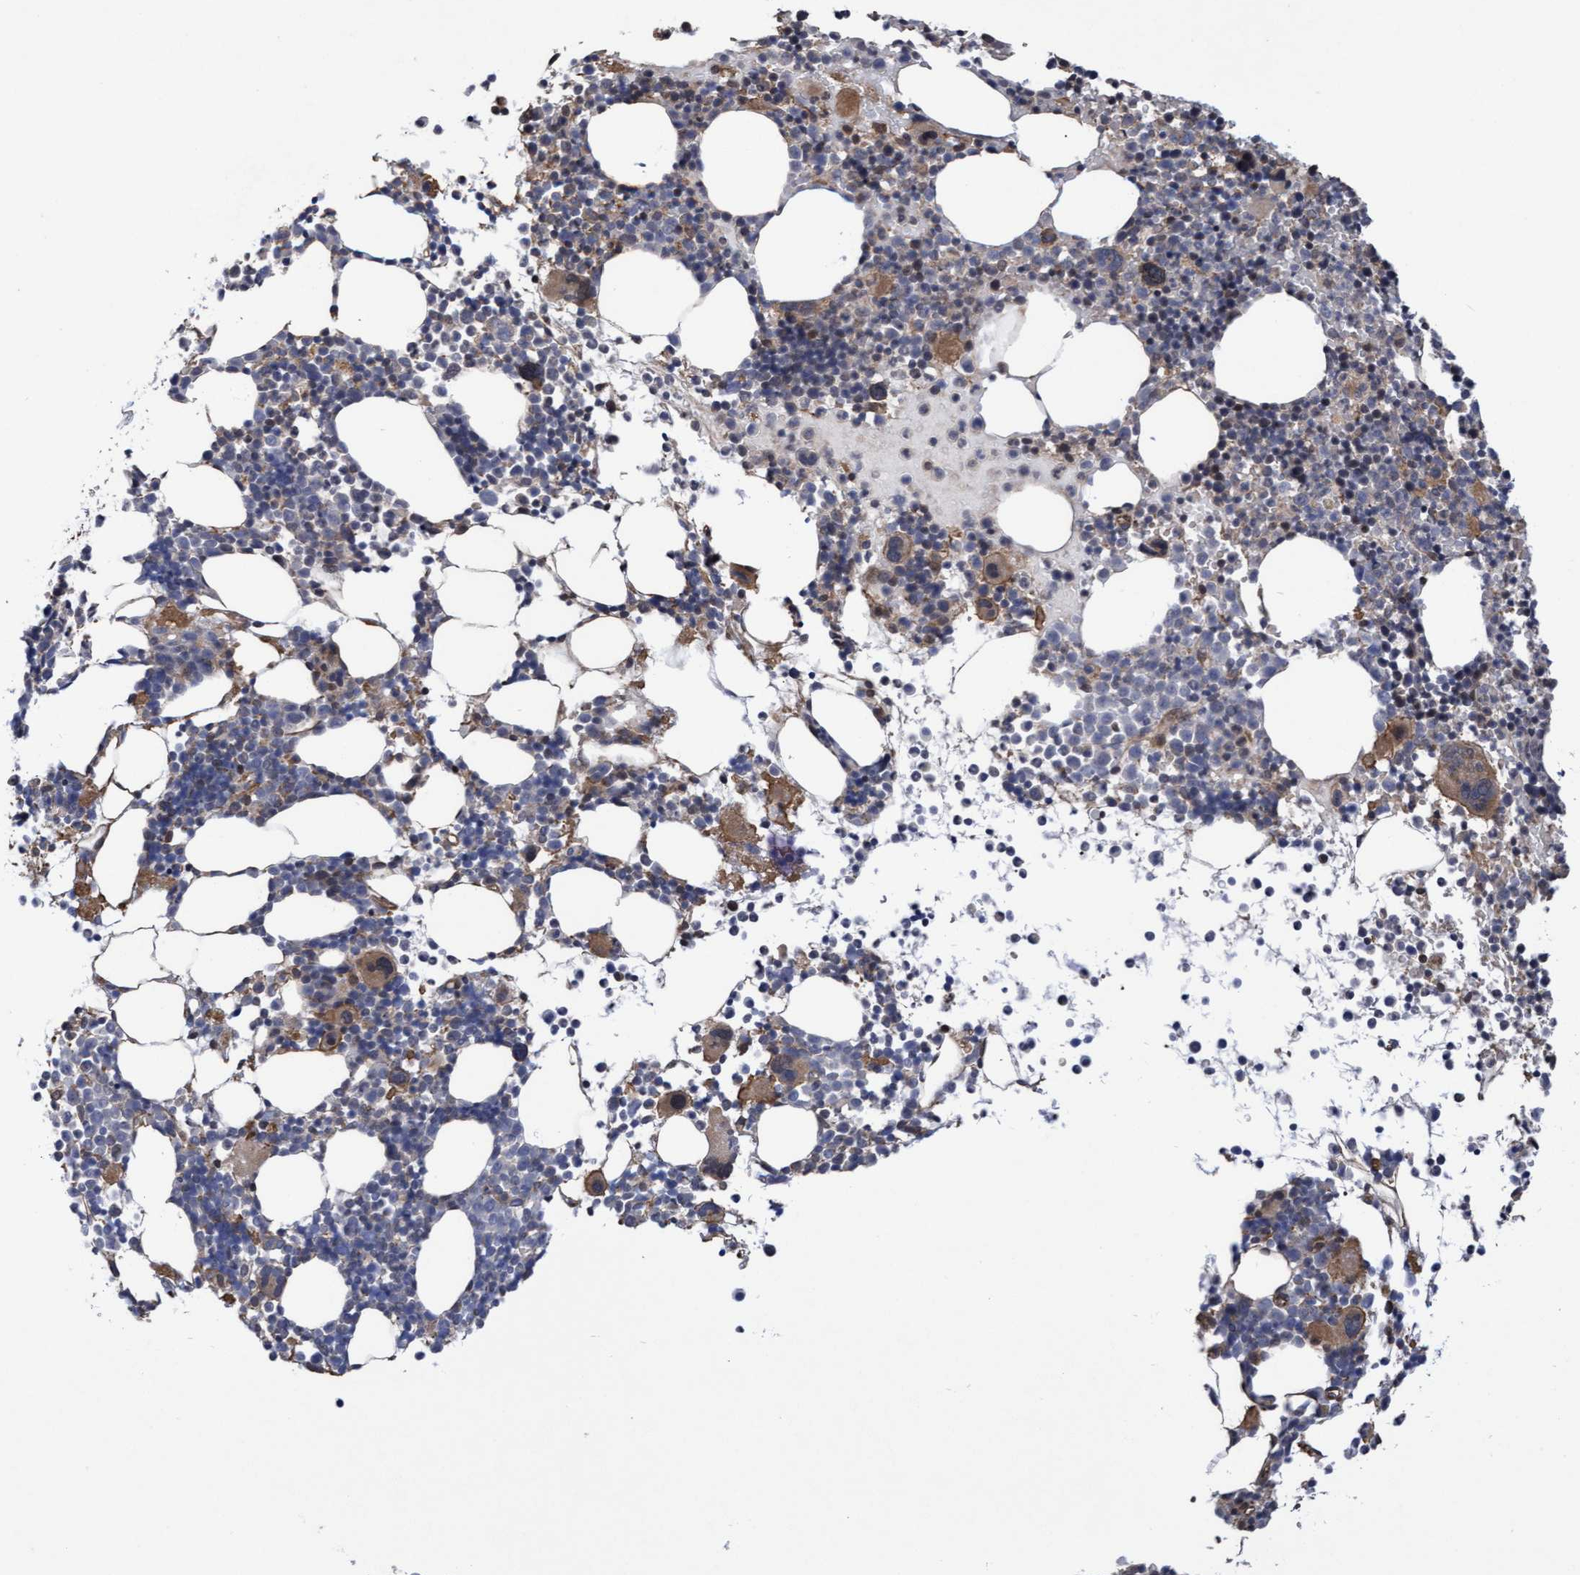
{"staining": {"intensity": "moderate", "quantity": "<25%", "location": "cytoplasmic/membranous"}, "tissue": "bone marrow", "cell_type": "Hematopoietic cells", "image_type": "normal", "snomed": [{"axis": "morphology", "description": "Normal tissue, NOS"}, {"axis": "morphology", "description": "Inflammation, NOS"}, {"axis": "topography", "description": "Bone marrow"}], "caption": "Bone marrow was stained to show a protein in brown. There is low levels of moderate cytoplasmic/membranous staining in approximately <25% of hematopoietic cells.", "gene": "COBL", "patient": {"sex": "male", "age": 78}}